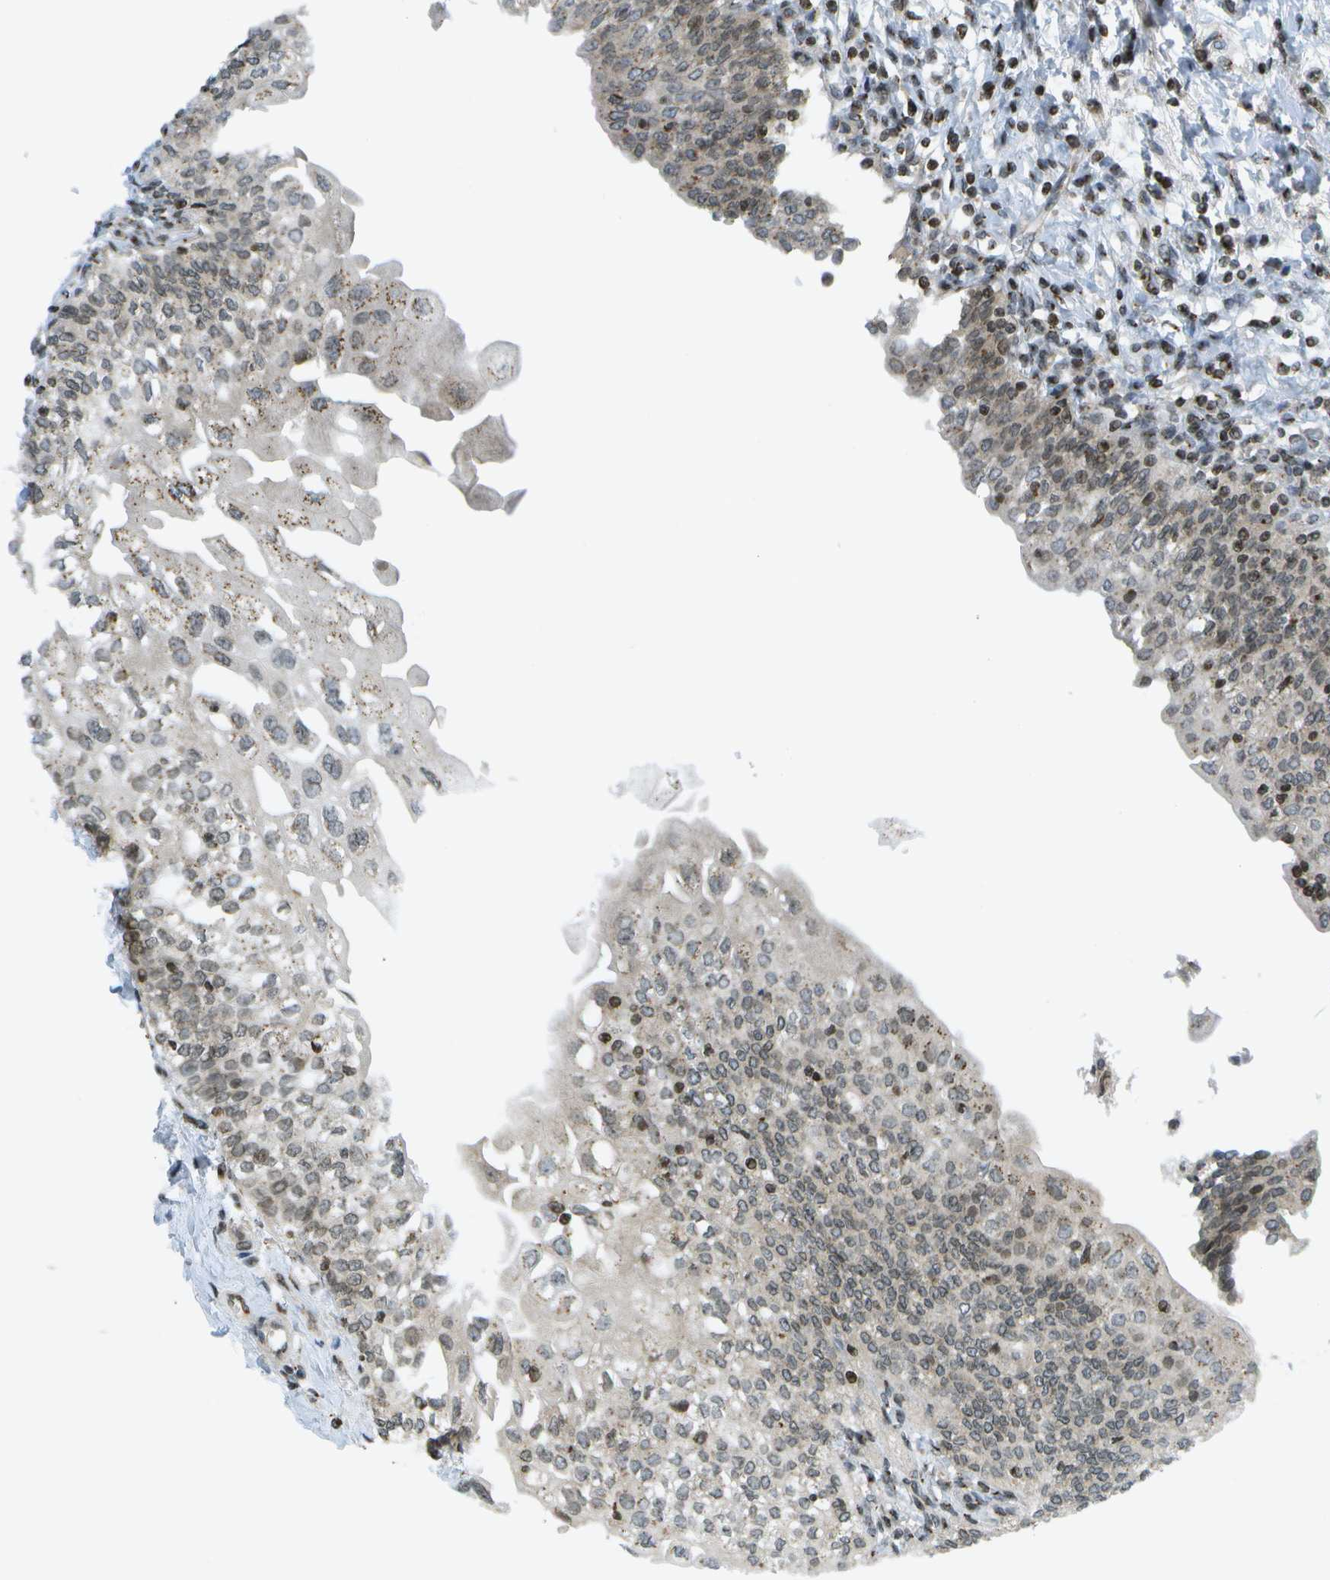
{"staining": {"intensity": "moderate", "quantity": "25%-75%", "location": "cytoplasmic/membranous,nuclear"}, "tissue": "urinary bladder", "cell_type": "Urothelial cells", "image_type": "normal", "snomed": [{"axis": "morphology", "description": "Normal tissue, NOS"}, {"axis": "topography", "description": "Urinary bladder"}], "caption": "A brown stain labels moderate cytoplasmic/membranous,nuclear expression of a protein in urothelial cells of unremarkable human urinary bladder.", "gene": "EVC", "patient": {"sex": "male", "age": 55}}